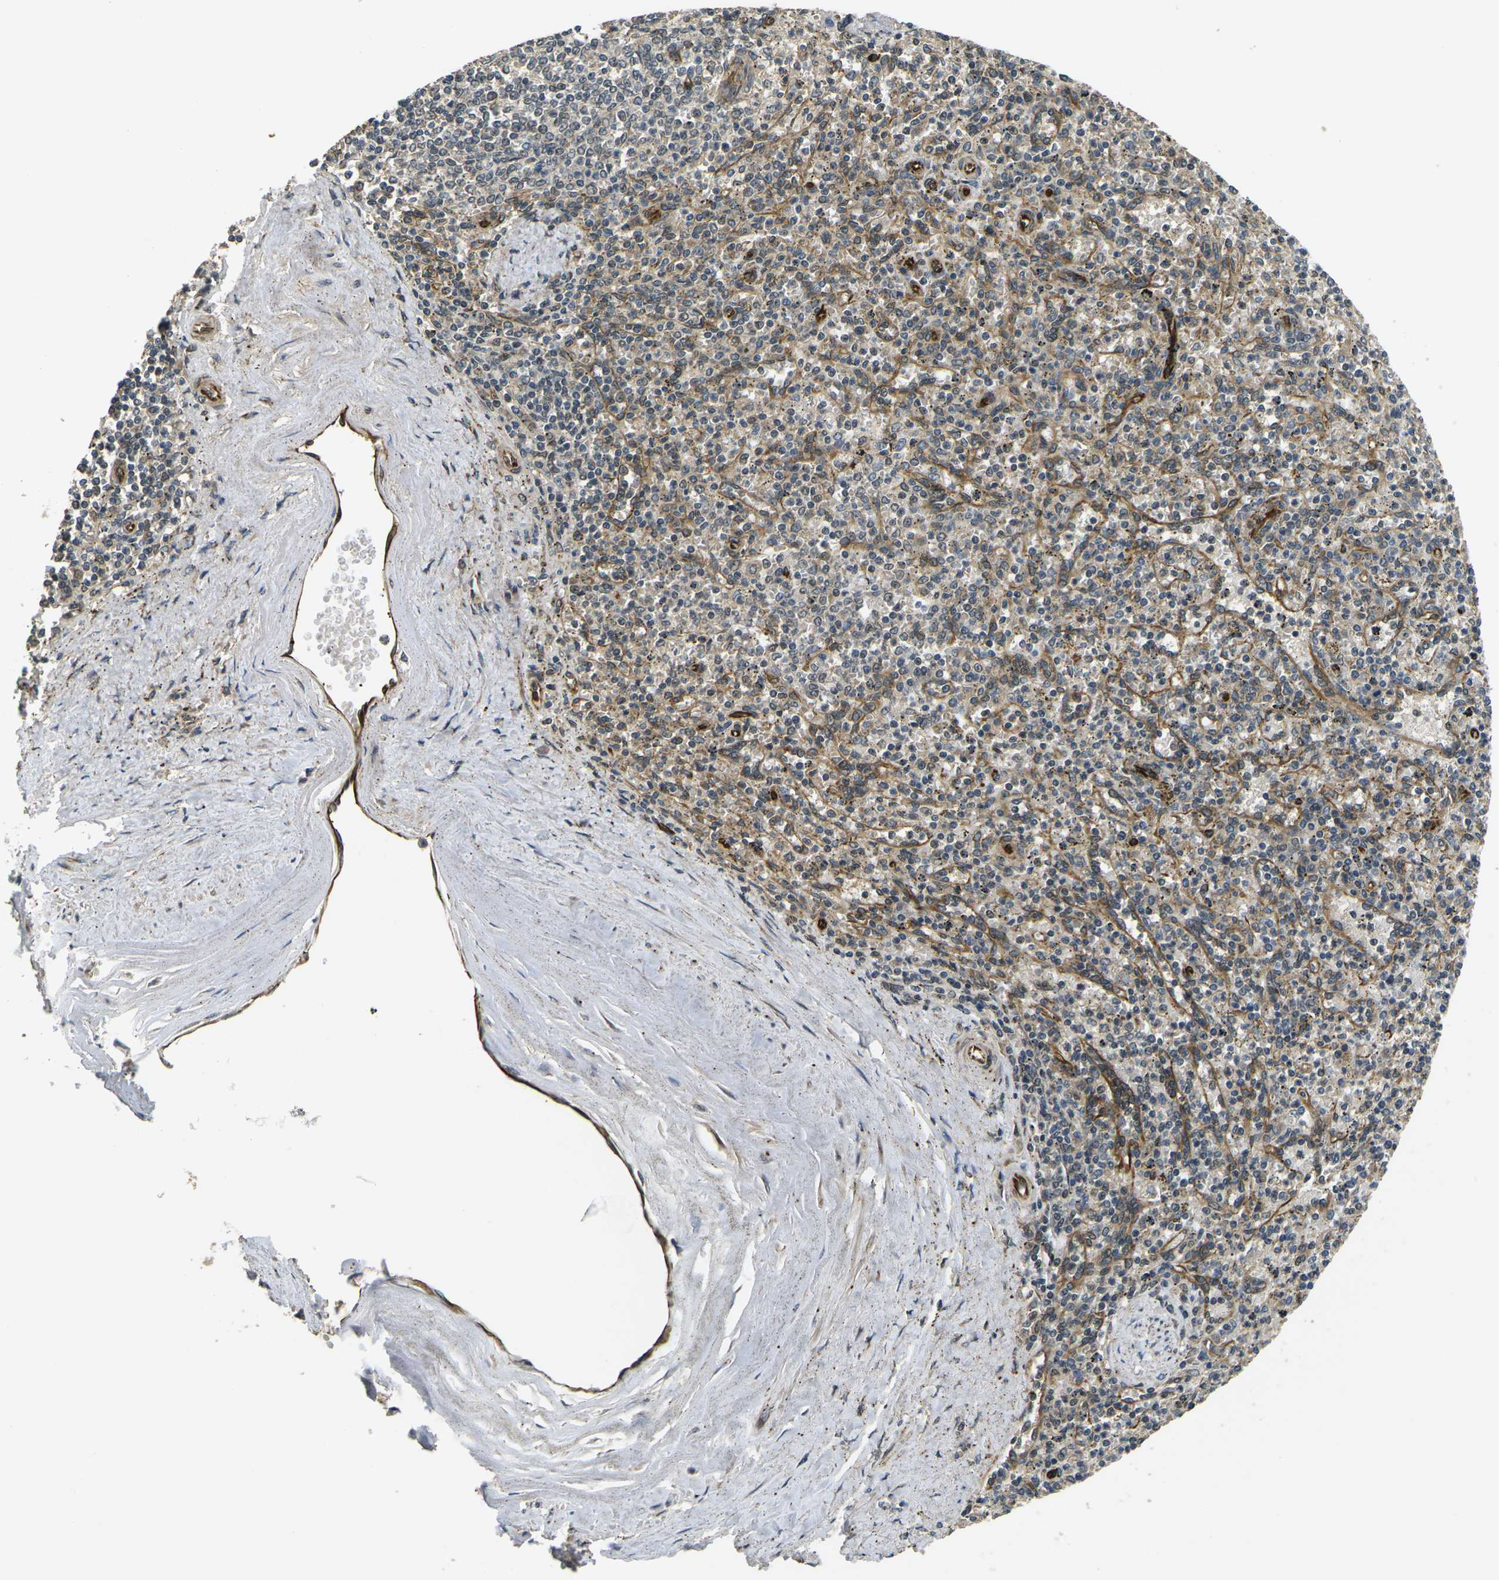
{"staining": {"intensity": "moderate", "quantity": "25%-75%", "location": "cytoplasmic/membranous"}, "tissue": "spleen", "cell_type": "Cells in red pulp", "image_type": "normal", "snomed": [{"axis": "morphology", "description": "Normal tissue, NOS"}, {"axis": "topography", "description": "Spleen"}], "caption": "Protein analysis of unremarkable spleen exhibits moderate cytoplasmic/membranous positivity in about 25%-75% of cells in red pulp.", "gene": "FUT11", "patient": {"sex": "male", "age": 72}}